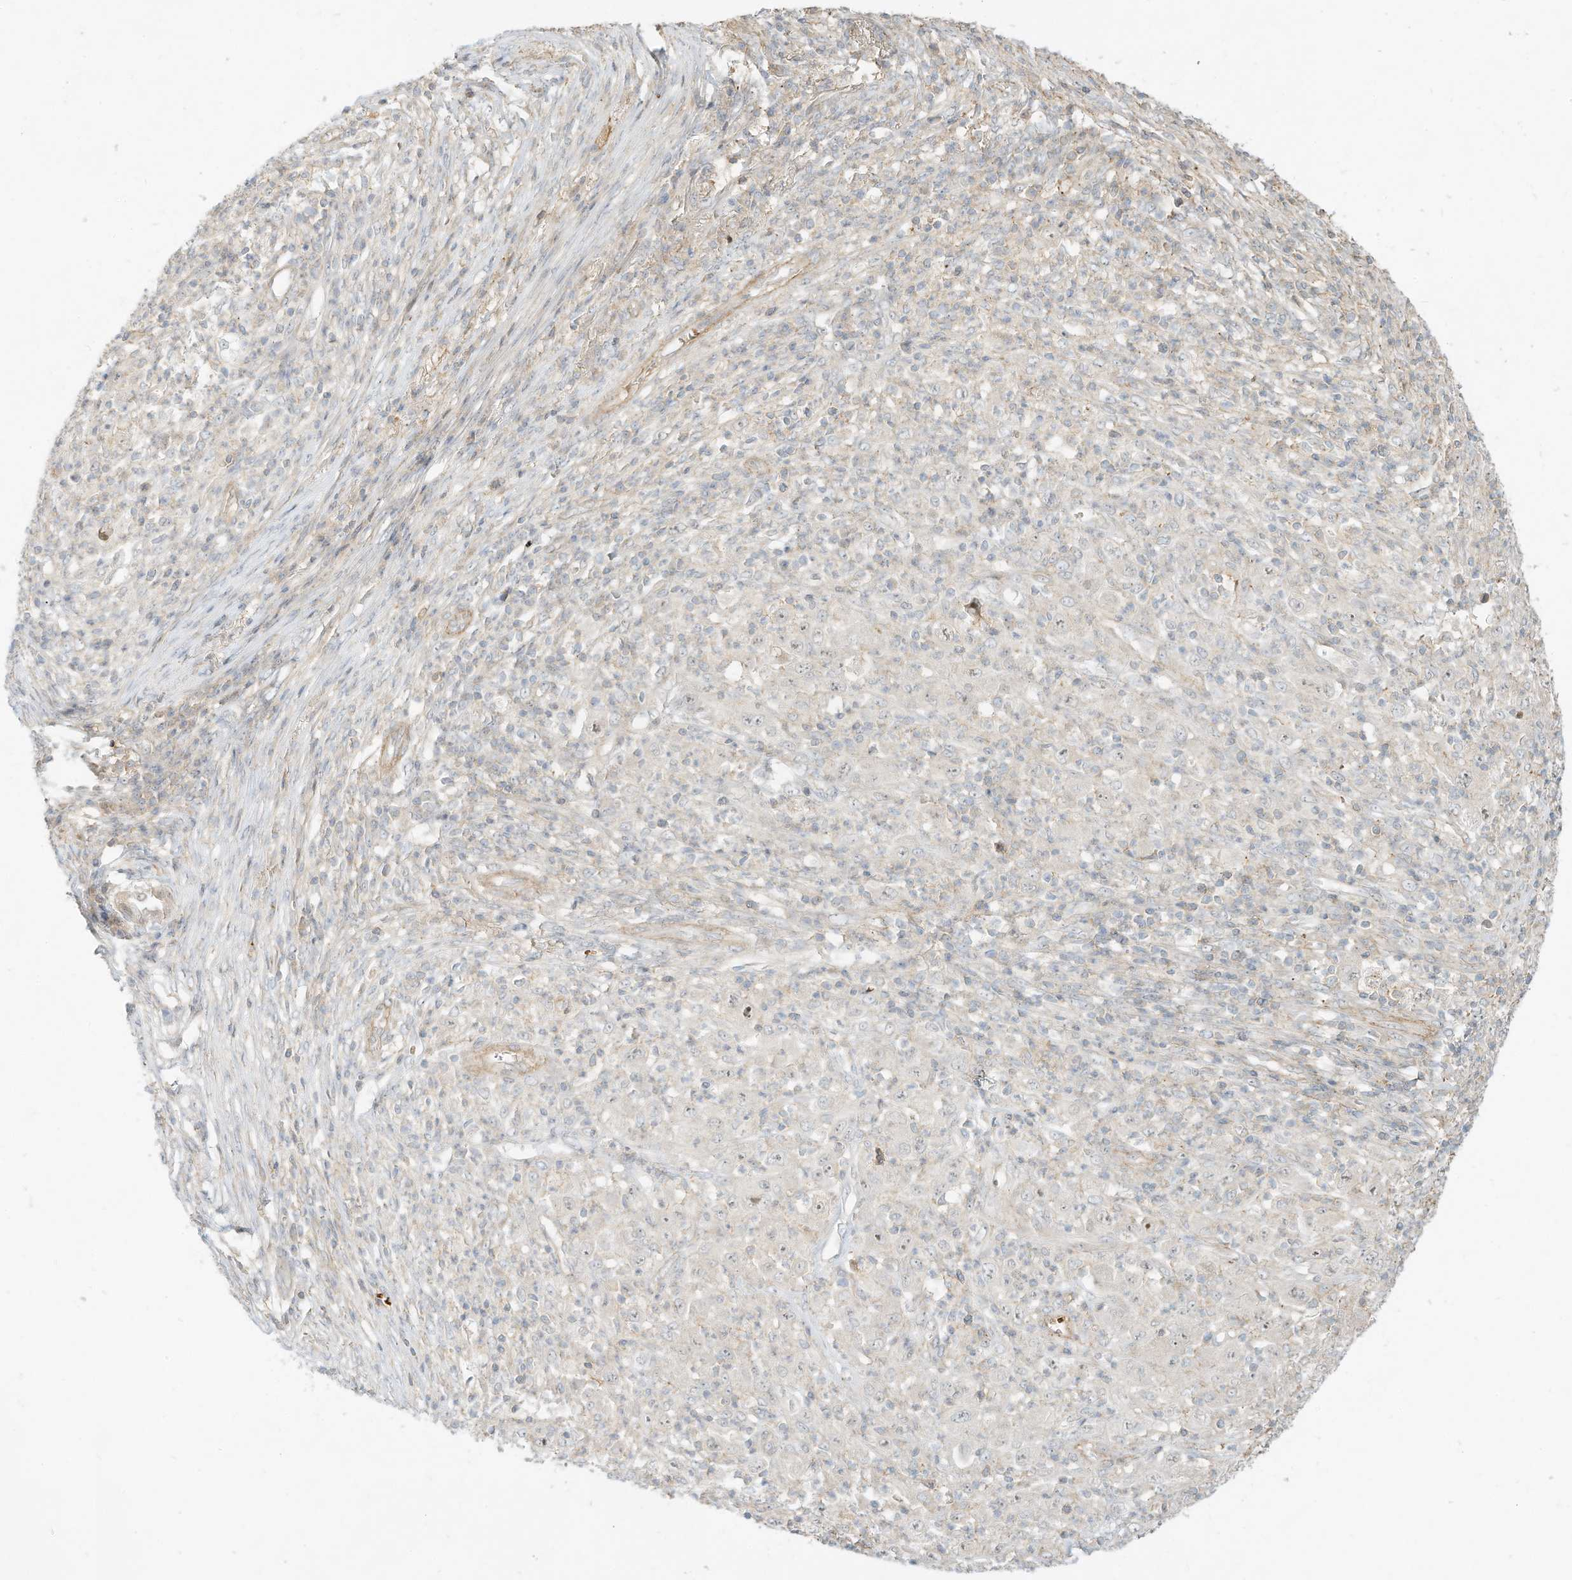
{"staining": {"intensity": "negative", "quantity": "none", "location": "none"}, "tissue": "melanoma", "cell_type": "Tumor cells", "image_type": "cancer", "snomed": [{"axis": "morphology", "description": "Malignant melanoma, Metastatic site"}, {"axis": "topography", "description": "Skin"}], "caption": "High power microscopy image of an immunohistochemistry (IHC) image of malignant melanoma (metastatic site), revealing no significant staining in tumor cells.", "gene": "OFD1", "patient": {"sex": "female", "age": 56}}